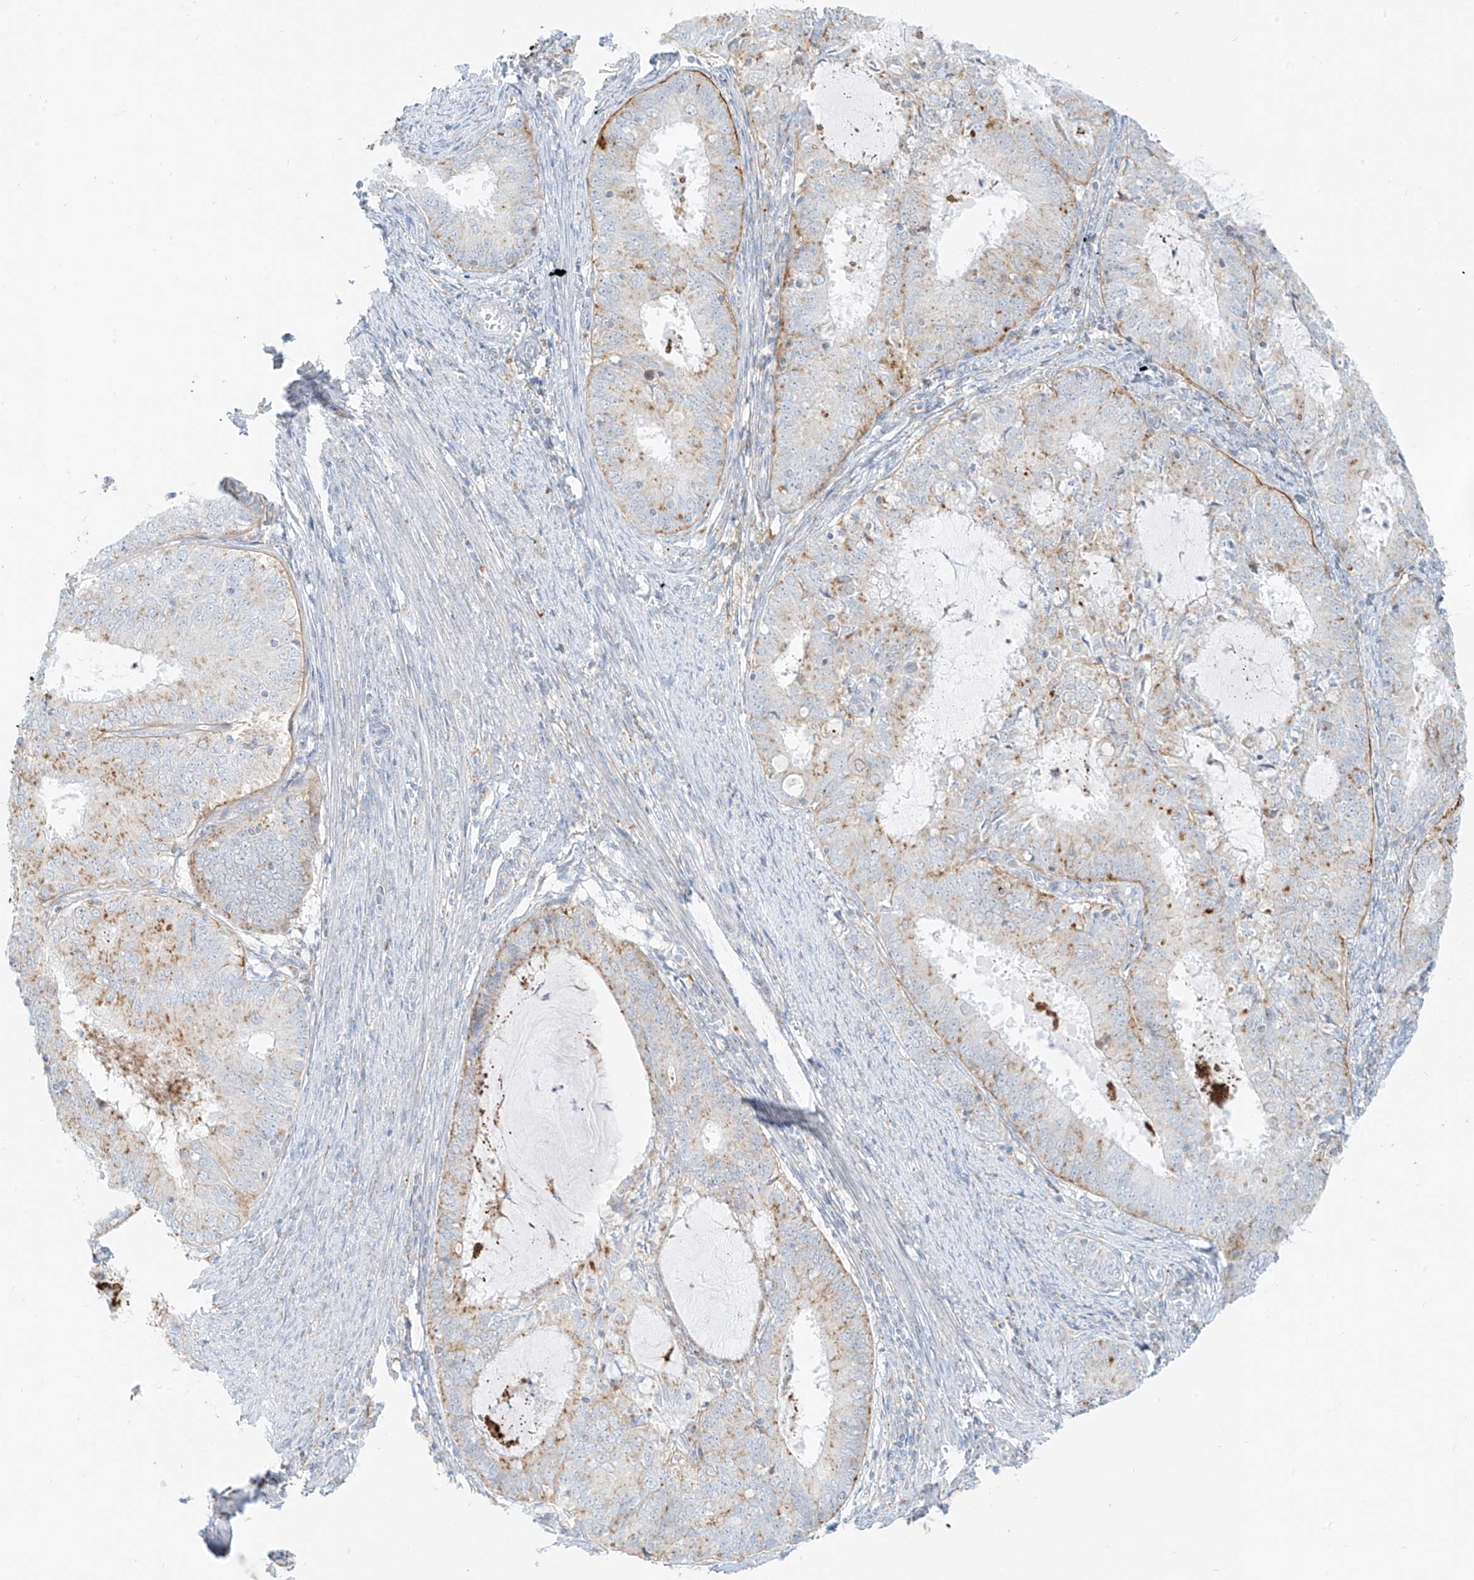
{"staining": {"intensity": "negative", "quantity": "none", "location": "none"}, "tissue": "endometrial cancer", "cell_type": "Tumor cells", "image_type": "cancer", "snomed": [{"axis": "morphology", "description": "Adenocarcinoma, NOS"}, {"axis": "topography", "description": "Endometrium"}], "caption": "Protein analysis of adenocarcinoma (endometrial) exhibits no significant expression in tumor cells. (Brightfield microscopy of DAB immunohistochemistry (IHC) at high magnification).", "gene": "SLC35F6", "patient": {"sex": "female", "age": 57}}